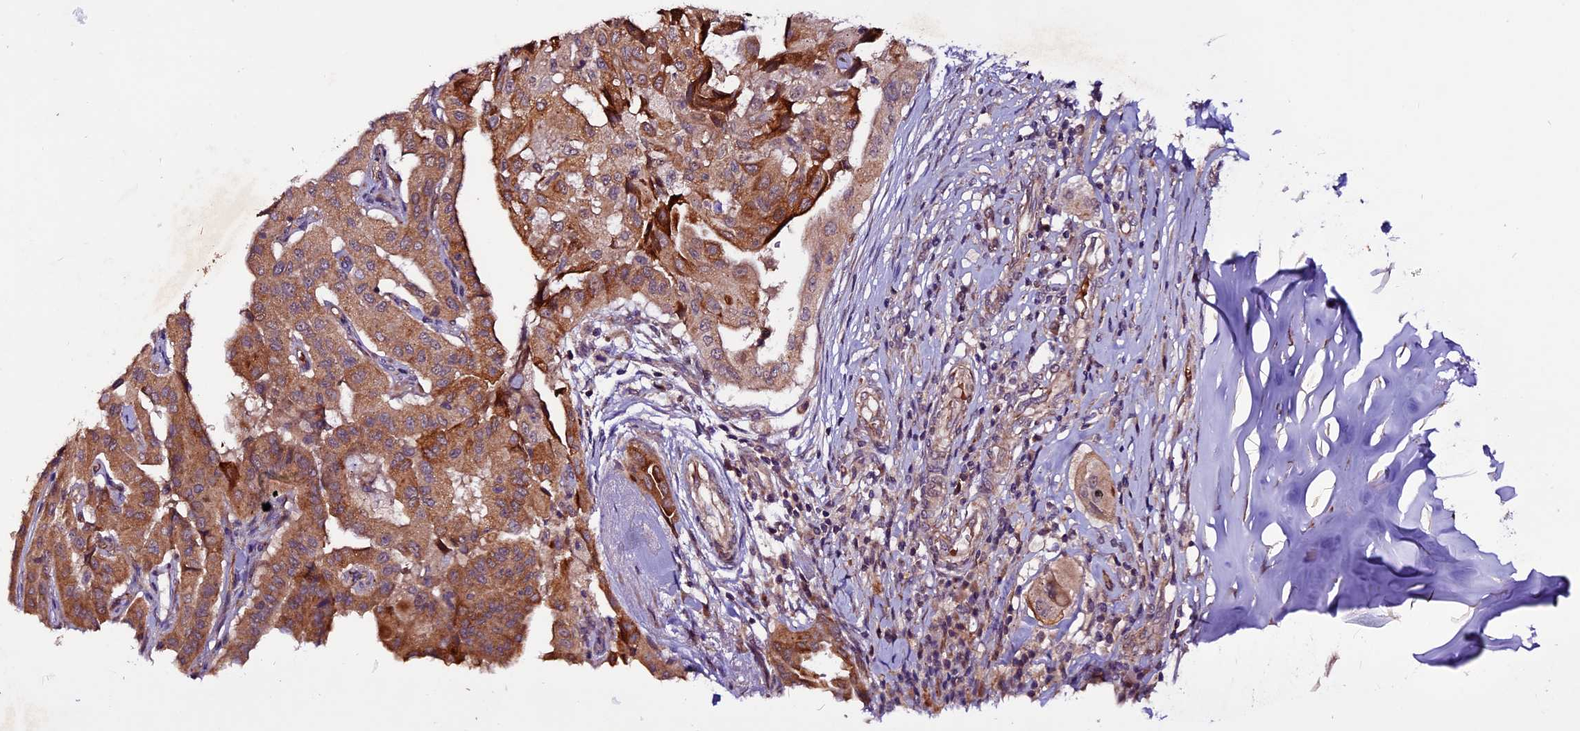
{"staining": {"intensity": "moderate", "quantity": ">75%", "location": "cytoplasmic/membranous"}, "tissue": "thyroid cancer", "cell_type": "Tumor cells", "image_type": "cancer", "snomed": [{"axis": "morphology", "description": "Papillary adenocarcinoma, NOS"}, {"axis": "topography", "description": "Thyroid gland"}], "caption": "Moderate cytoplasmic/membranous expression is appreciated in about >75% of tumor cells in thyroid papillary adenocarcinoma.", "gene": "RINL", "patient": {"sex": "female", "age": 59}}